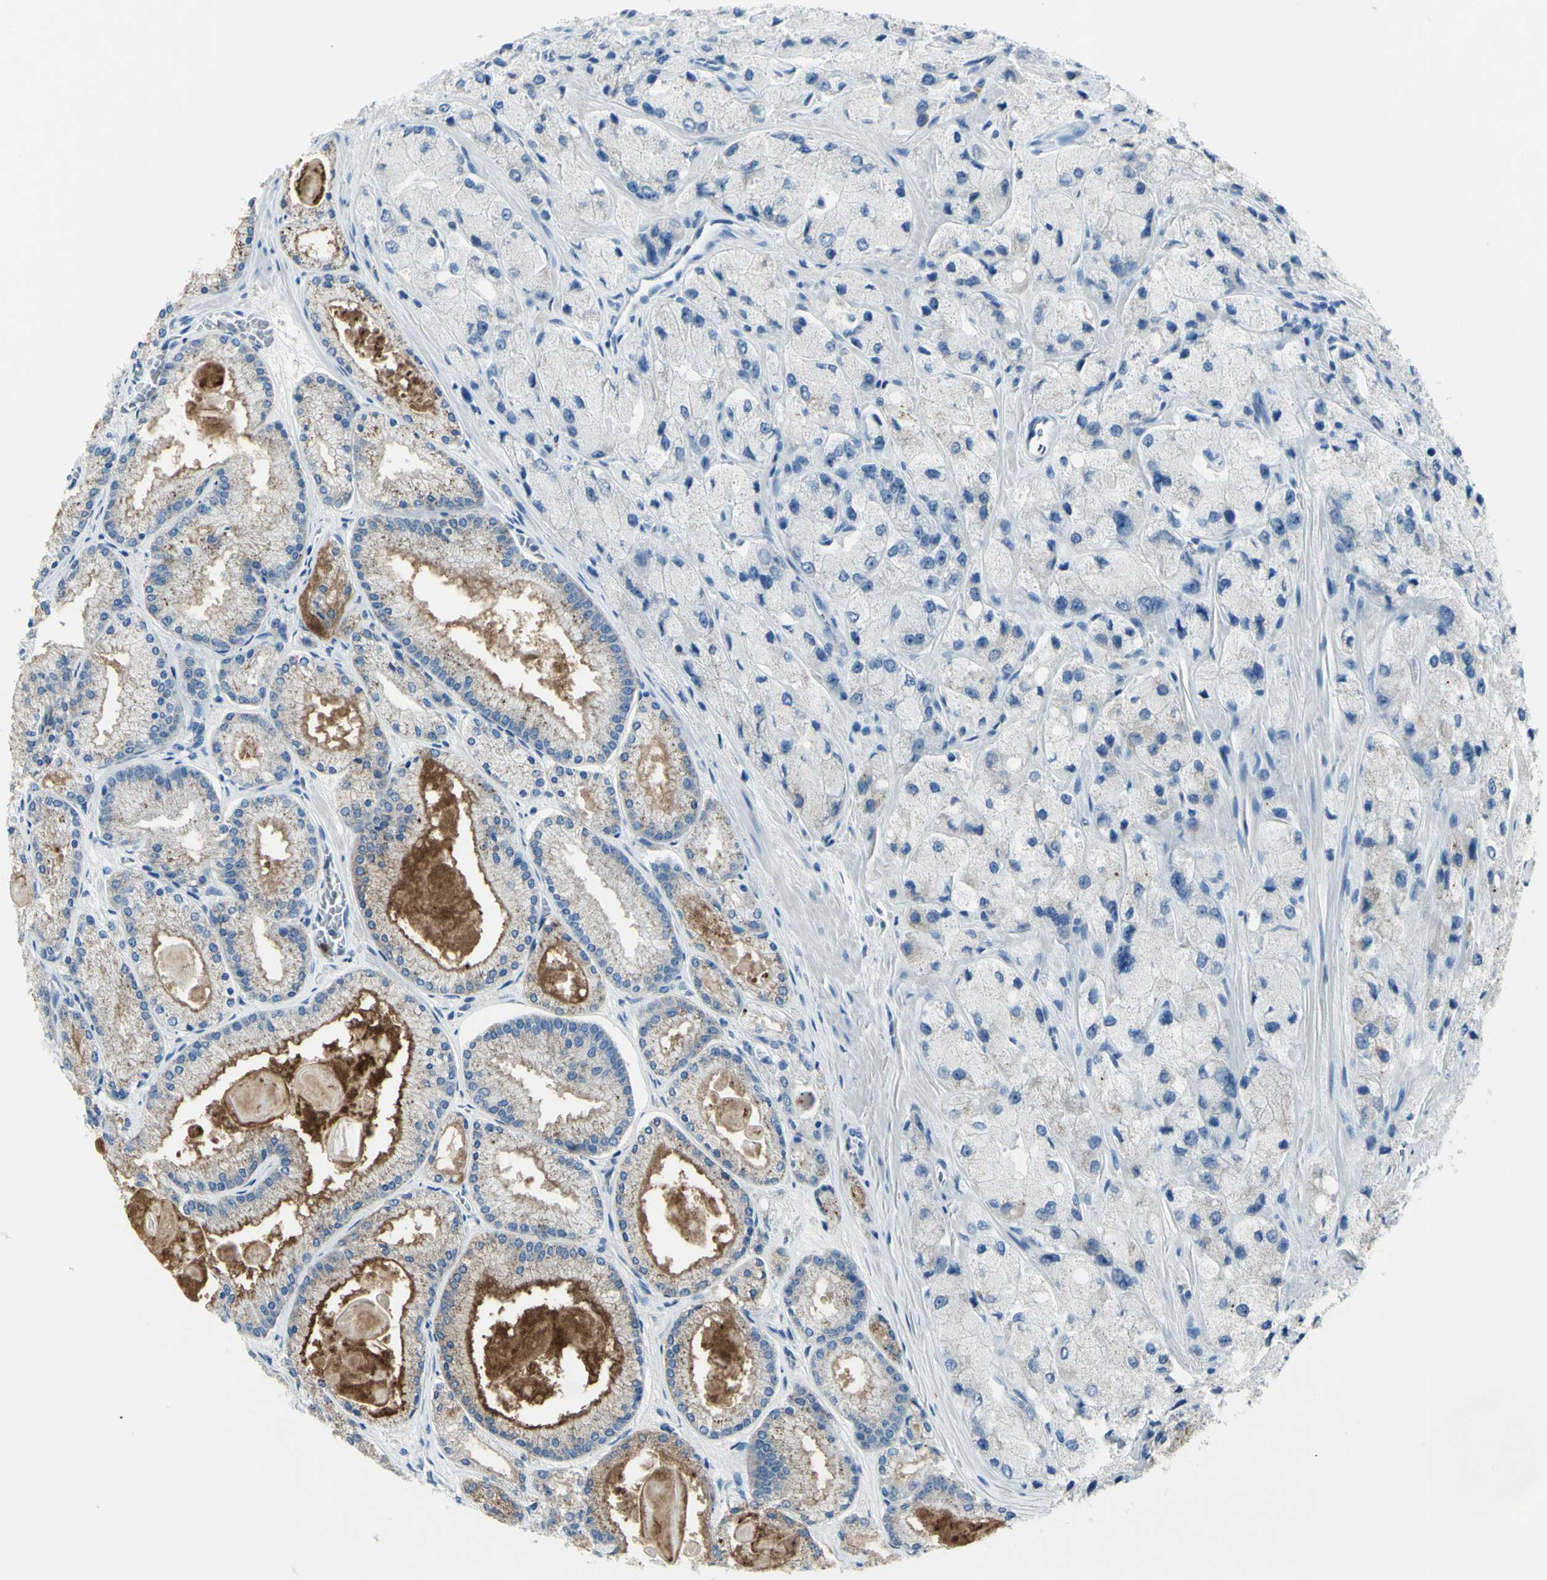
{"staining": {"intensity": "weak", "quantity": "<25%", "location": "cytoplasmic/membranous"}, "tissue": "prostate cancer", "cell_type": "Tumor cells", "image_type": "cancer", "snomed": [{"axis": "morphology", "description": "Adenocarcinoma, High grade"}, {"axis": "topography", "description": "Prostate"}], "caption": "Immunohistochemistry of human high-grade adenocarcinoma (prostate) demonstrates no expression in tumor cells.", "gene": "ZNF557", "patient": {"sex": "male", "age": 58}}